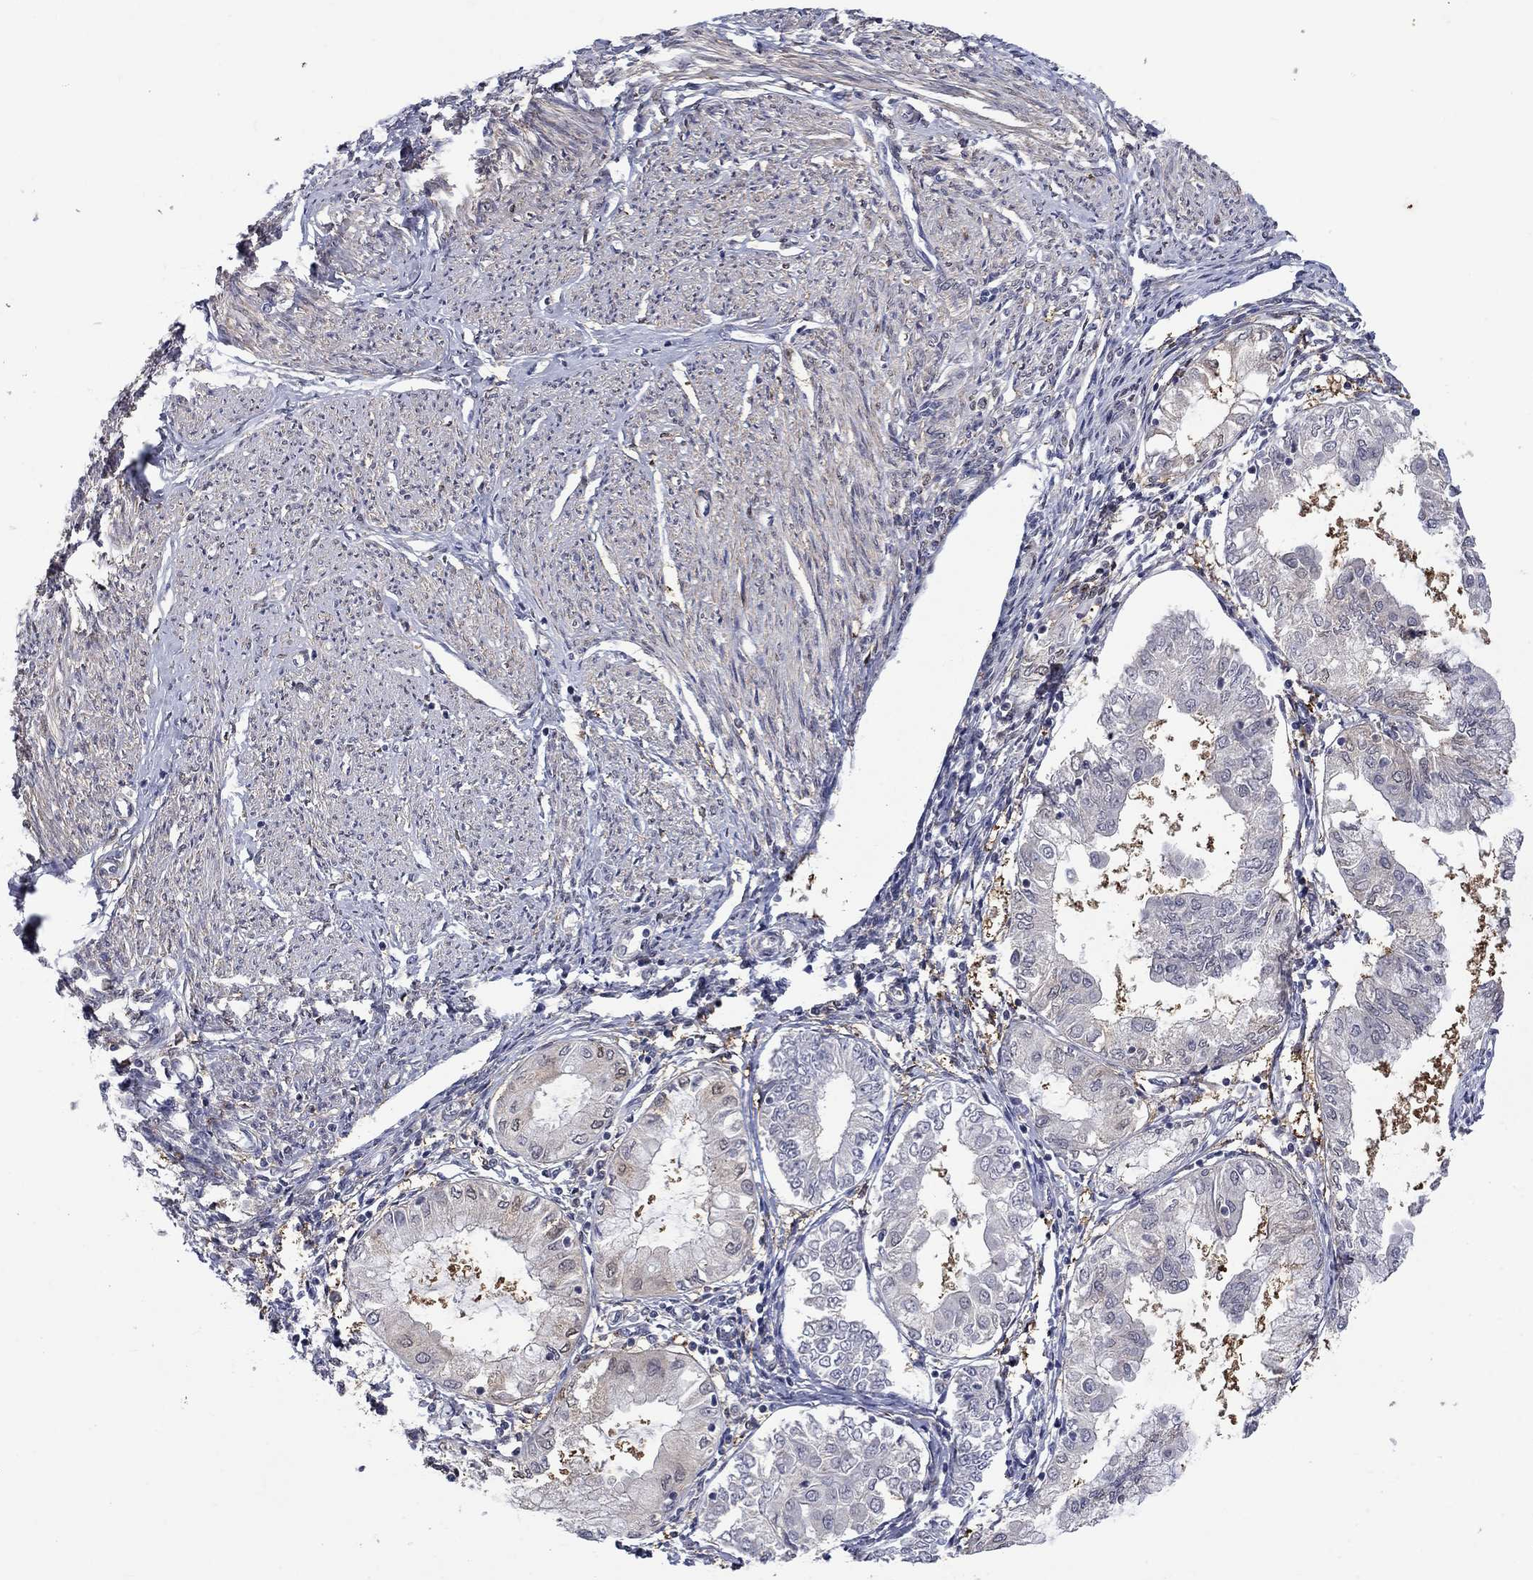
{"staining": {"intensity": "negative", "quantity": "none", "location": "none"}, "tissue": "endometrial cancer", "cell_type": "Tumor cells", "image_type": "cancer", "snomed": [{"axis": "morphology", "description": "Adenocarcinoma, NOS"}, {"axis": "topography", "description": "Endometrium"}], "caption": "Tumor cells show no significant protein expression in endometrial adenocarcinoma. (Stains: DAB (3,3'-diaminobenzidine) immunohistochemistry with hematoxylin counter stain, Microscopy: brightfield microscopy at high magnification).", "gene": "CBR1", "patient": {"sex": "female", "age": 68}}